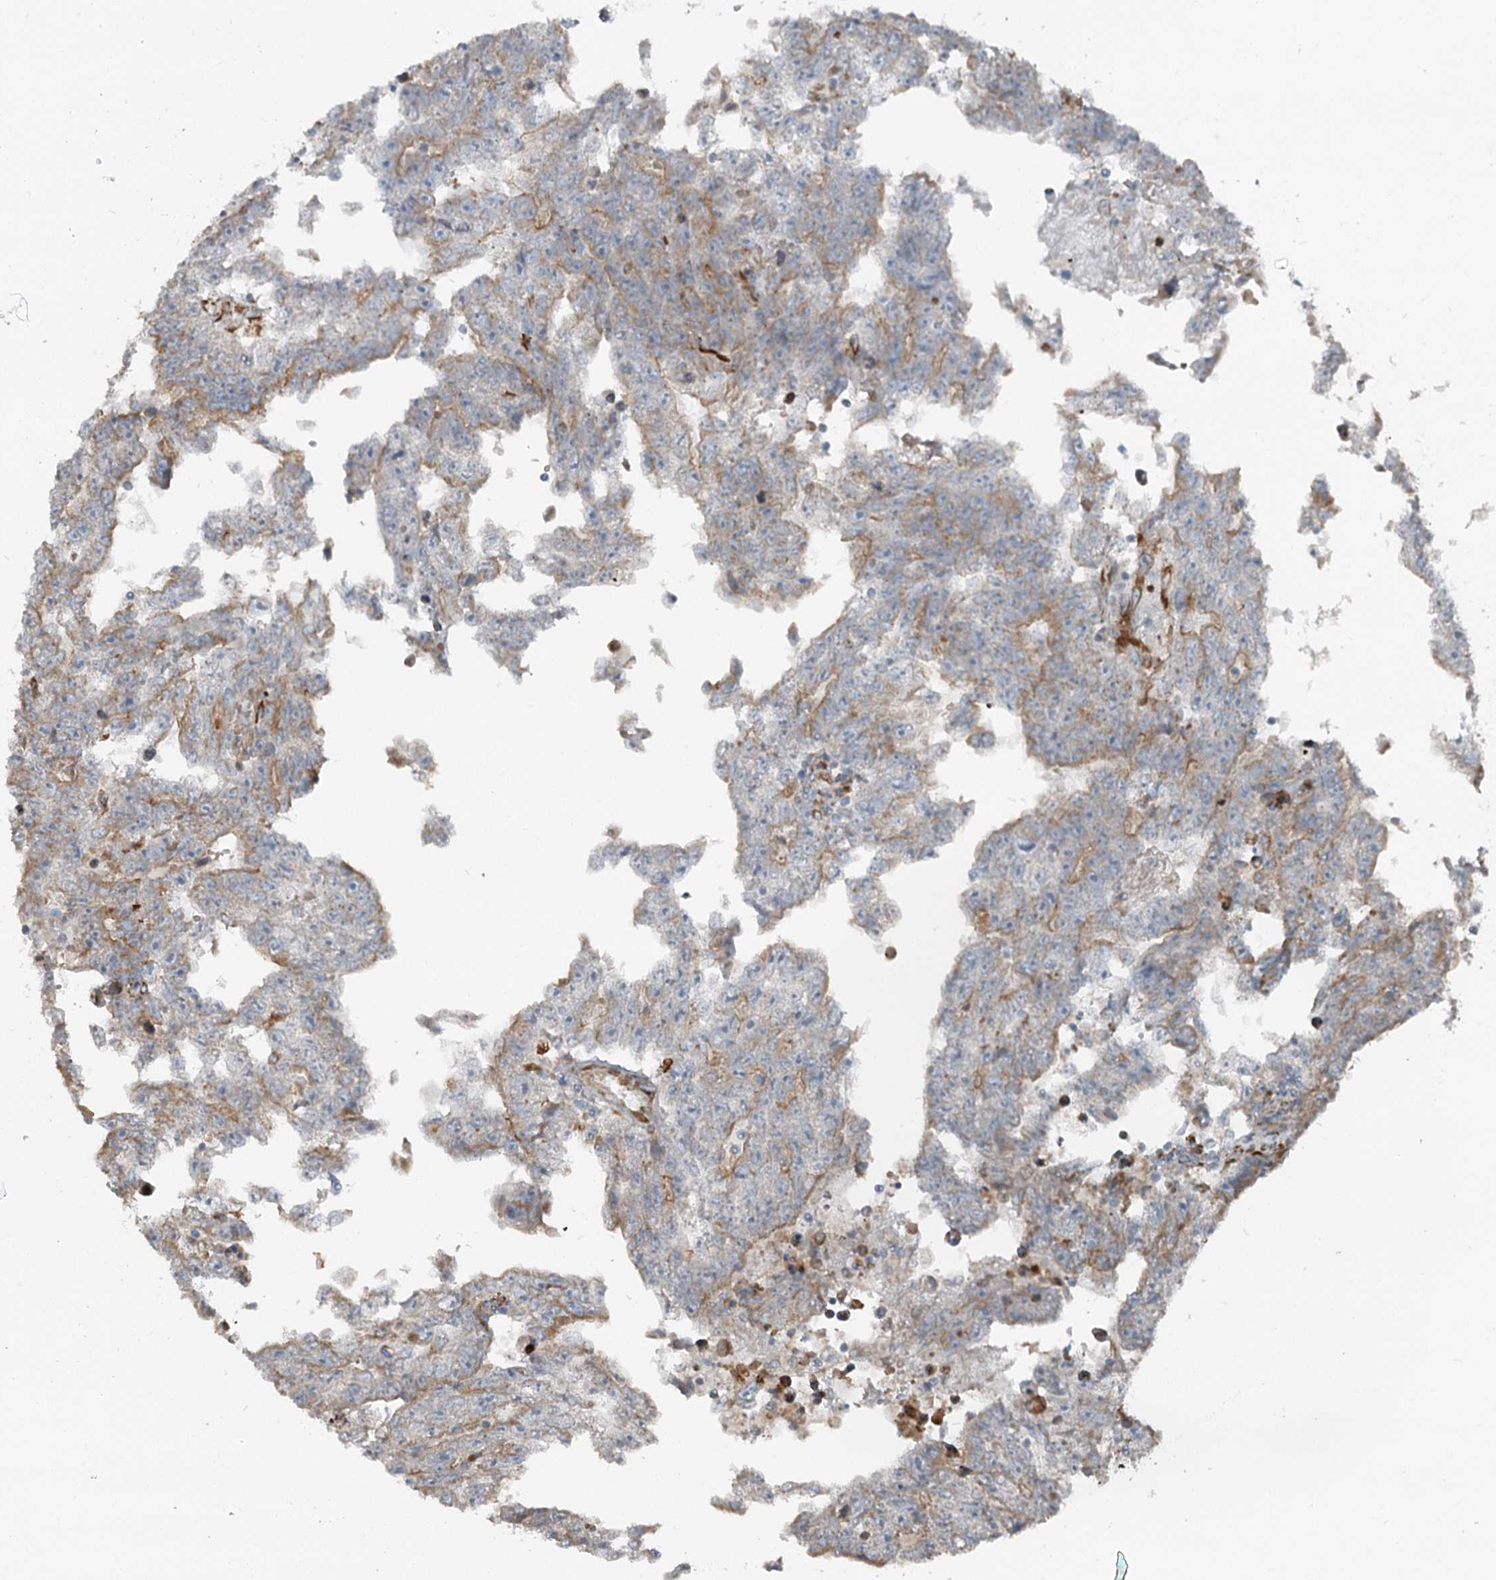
{"staining": {"intensity": "weak", "quantity": "25%-75%", "location": "cytoplasmic/membranous"}, "tissue": "testis cancer", "cell_type": "Tumor cells", "image_type": "cancer", "snomed": [{"axis": "morphology", "description": "Carcinoma, Embryonal, NOS"}, {"axis": "topography", "description": "Testis"}], "caption": "Testis cancer stained for a protein (brown) displays weak cytoplasmic/membranous positive expression in about 25%-75% of tumor cells.", "gene": "RASSF8", "patient": {"sex": "male", "age": 25}}